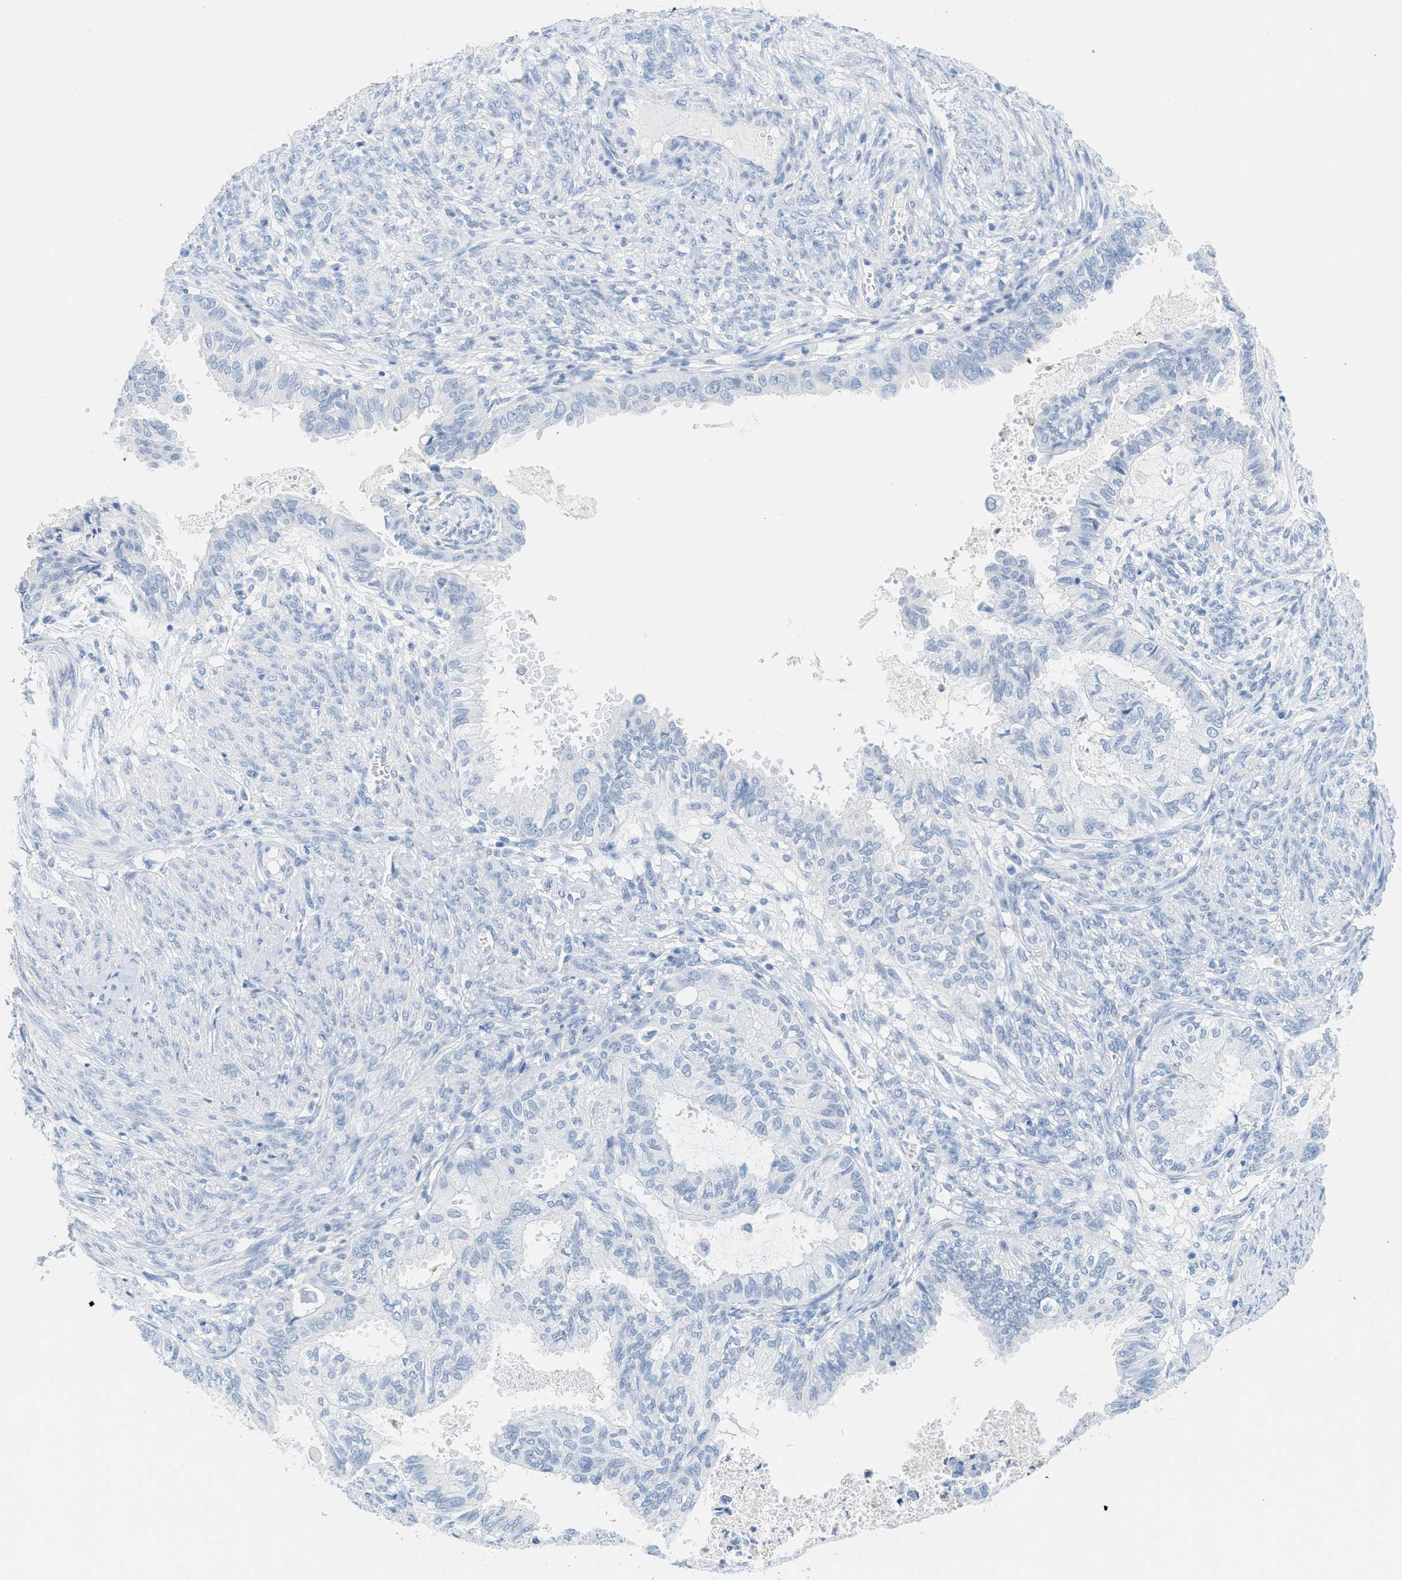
{"staining": {"intensity": "negative", "quantity": "none", "location": "none"}, "tissue": "cervical cancer", "cell_type": "Tumor cells", "image_type": "cancer", "snomed": [{"axis": "morphology", "description": "Normal tissue, NOS"}, {"axis": "morphology", "description": "Adenocarcinoma, NOS"}, {"axis": "topography", "description": "Cervix"}, {"axis": "topography", "description": "Endometrium"}], "caption": "This is a photomicrograph of IHC staining of adenocarcinoma (cervical), which shows no staining in tumor cells.", "gene": "GPM6A", "patient": {"sex": "female", "age": 86}}